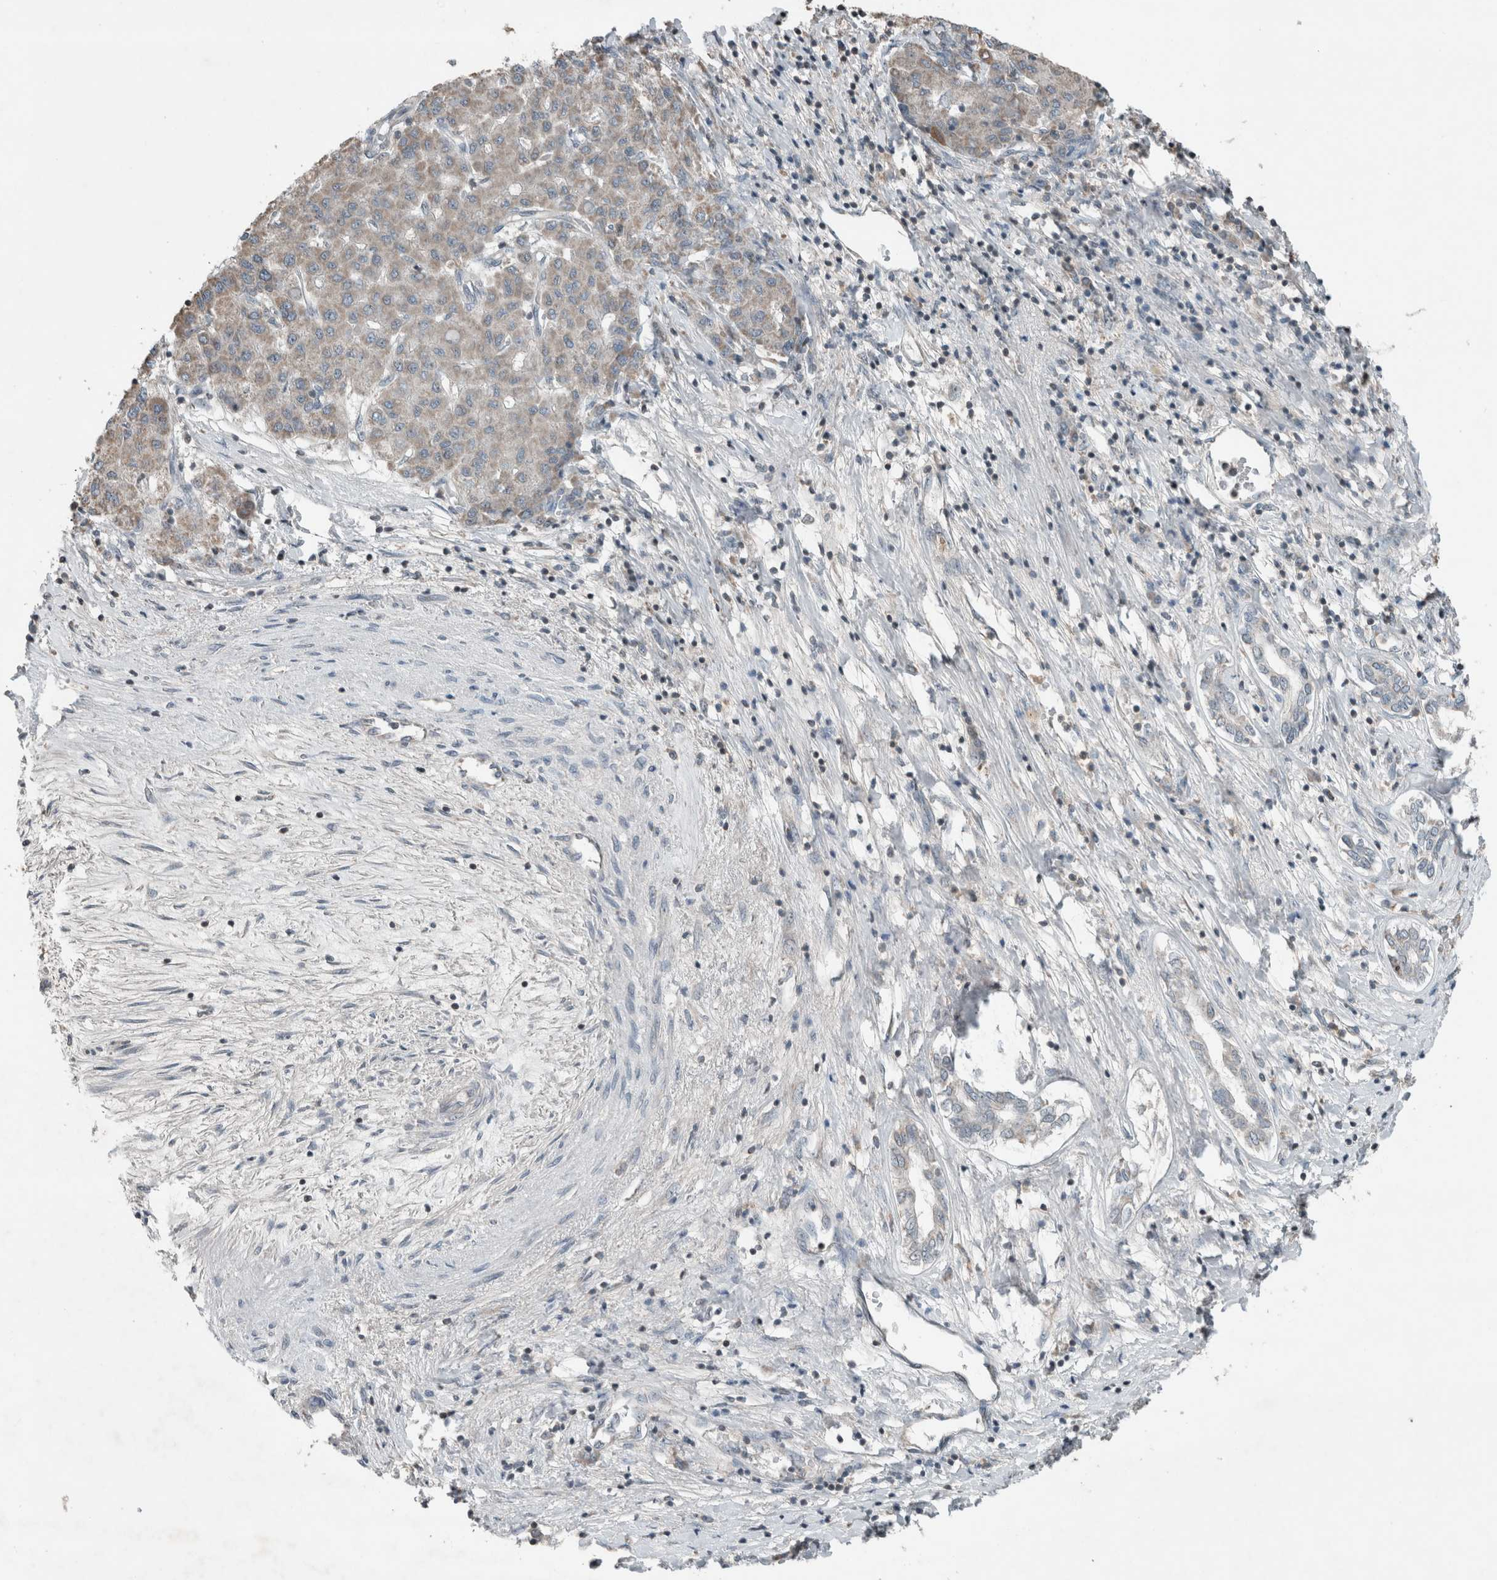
{"staining": {"intensity": "weak", "quantity": ">75%", "location": "cytoplasmic/membranous"}, "tissue": "liver cancer", "cell_type": "Tumor cells", "image_type": "cancer", "snomed": [{"axis": "morphology", "description": "Carcinoma, Hepatocellular, NOS"}, {"axis": "topography", "description": "Liver"}], "caption": "Hepatocellular carcinoma (liver) was stained to show a protein in brown. There is low levels of weak cytoplasmic/membranous positivity in about >75% of tumor cells.", "gene": "RPF1", "patient": {"sex": "male", "age": 65}}